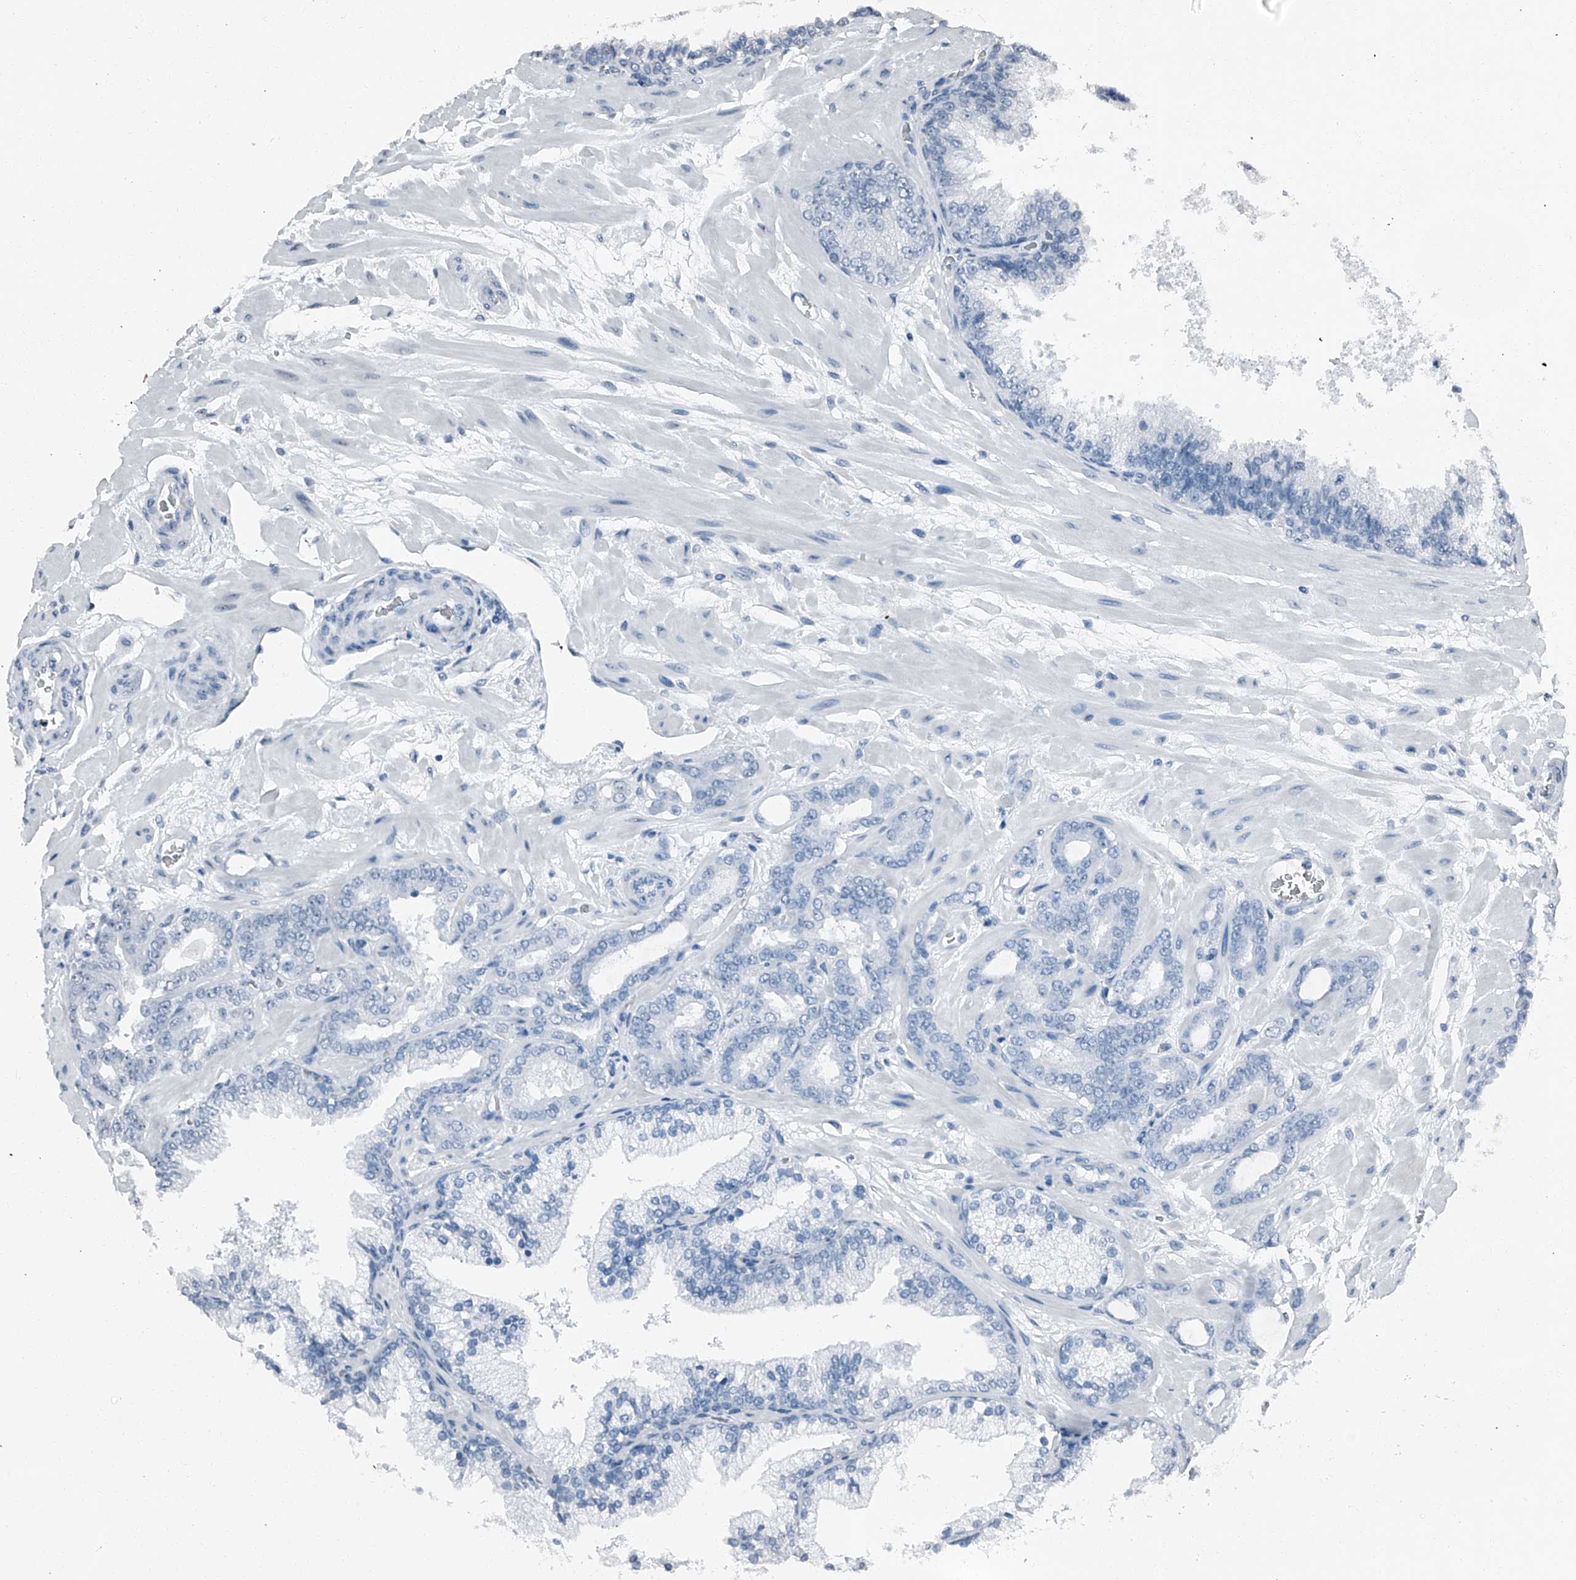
{"staining": {"intensity": "negative", "quantity": "none", "location": "none"}, "tissue": "prostate cancer", "cell_type": "Tumor cells", "image_type": "cancer", "snomed": [{"axis": "morphology", "description": "Adenocarcinoma, Low grade"}, {"axis": "topography", "description": "Prostate"}], "caption": "Tumor cells are negative for brown protein staining in prostate cancer (adenocarcinoma (low-grade)). (DAB immunohistochemistry (IHC), high magnification).", "gene": "TCOF1", "patient": {"sex": "male", "age": 63}}